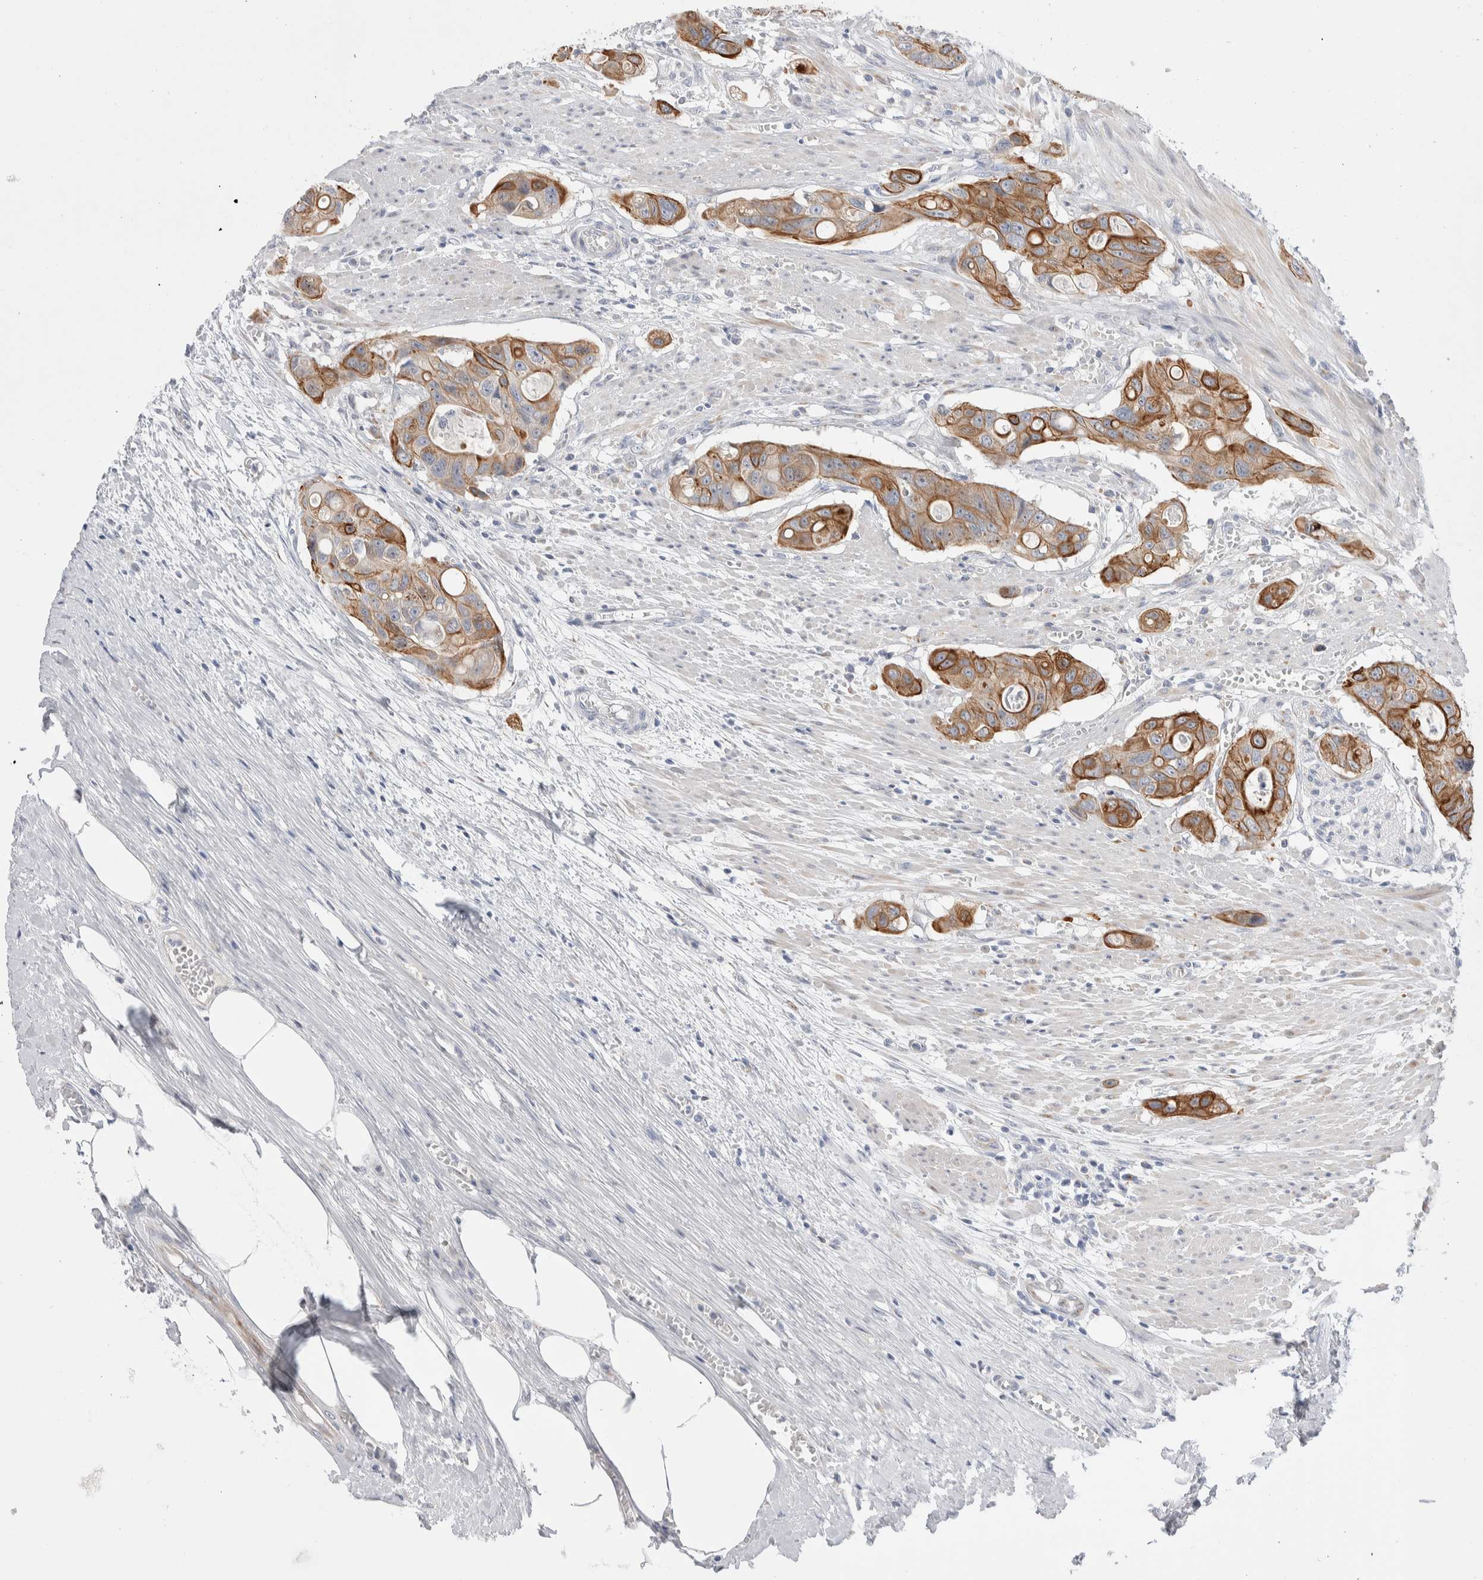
{"staining": {"intensity": "strong", "quantity": ">75%", "location": "cytoplasmic/membranous"}, "tissue": "colorectal cancer", "cell_type": "Tumor cells", "image_type": "cancer", "snomed": [{"axis": "morphology", "description": "Adenocarcinoma, NOS"}, {"axis": "topography", "description": "Colon"}], "caption": "The image shows staining of colorectal cancer (adenocarcinoma), revealing strong cytoplasmic/membranous protein positivity (brown color) within tumor cells.", "gene": "C1orf112", "patient": {"sex": "female", "age": 57}}